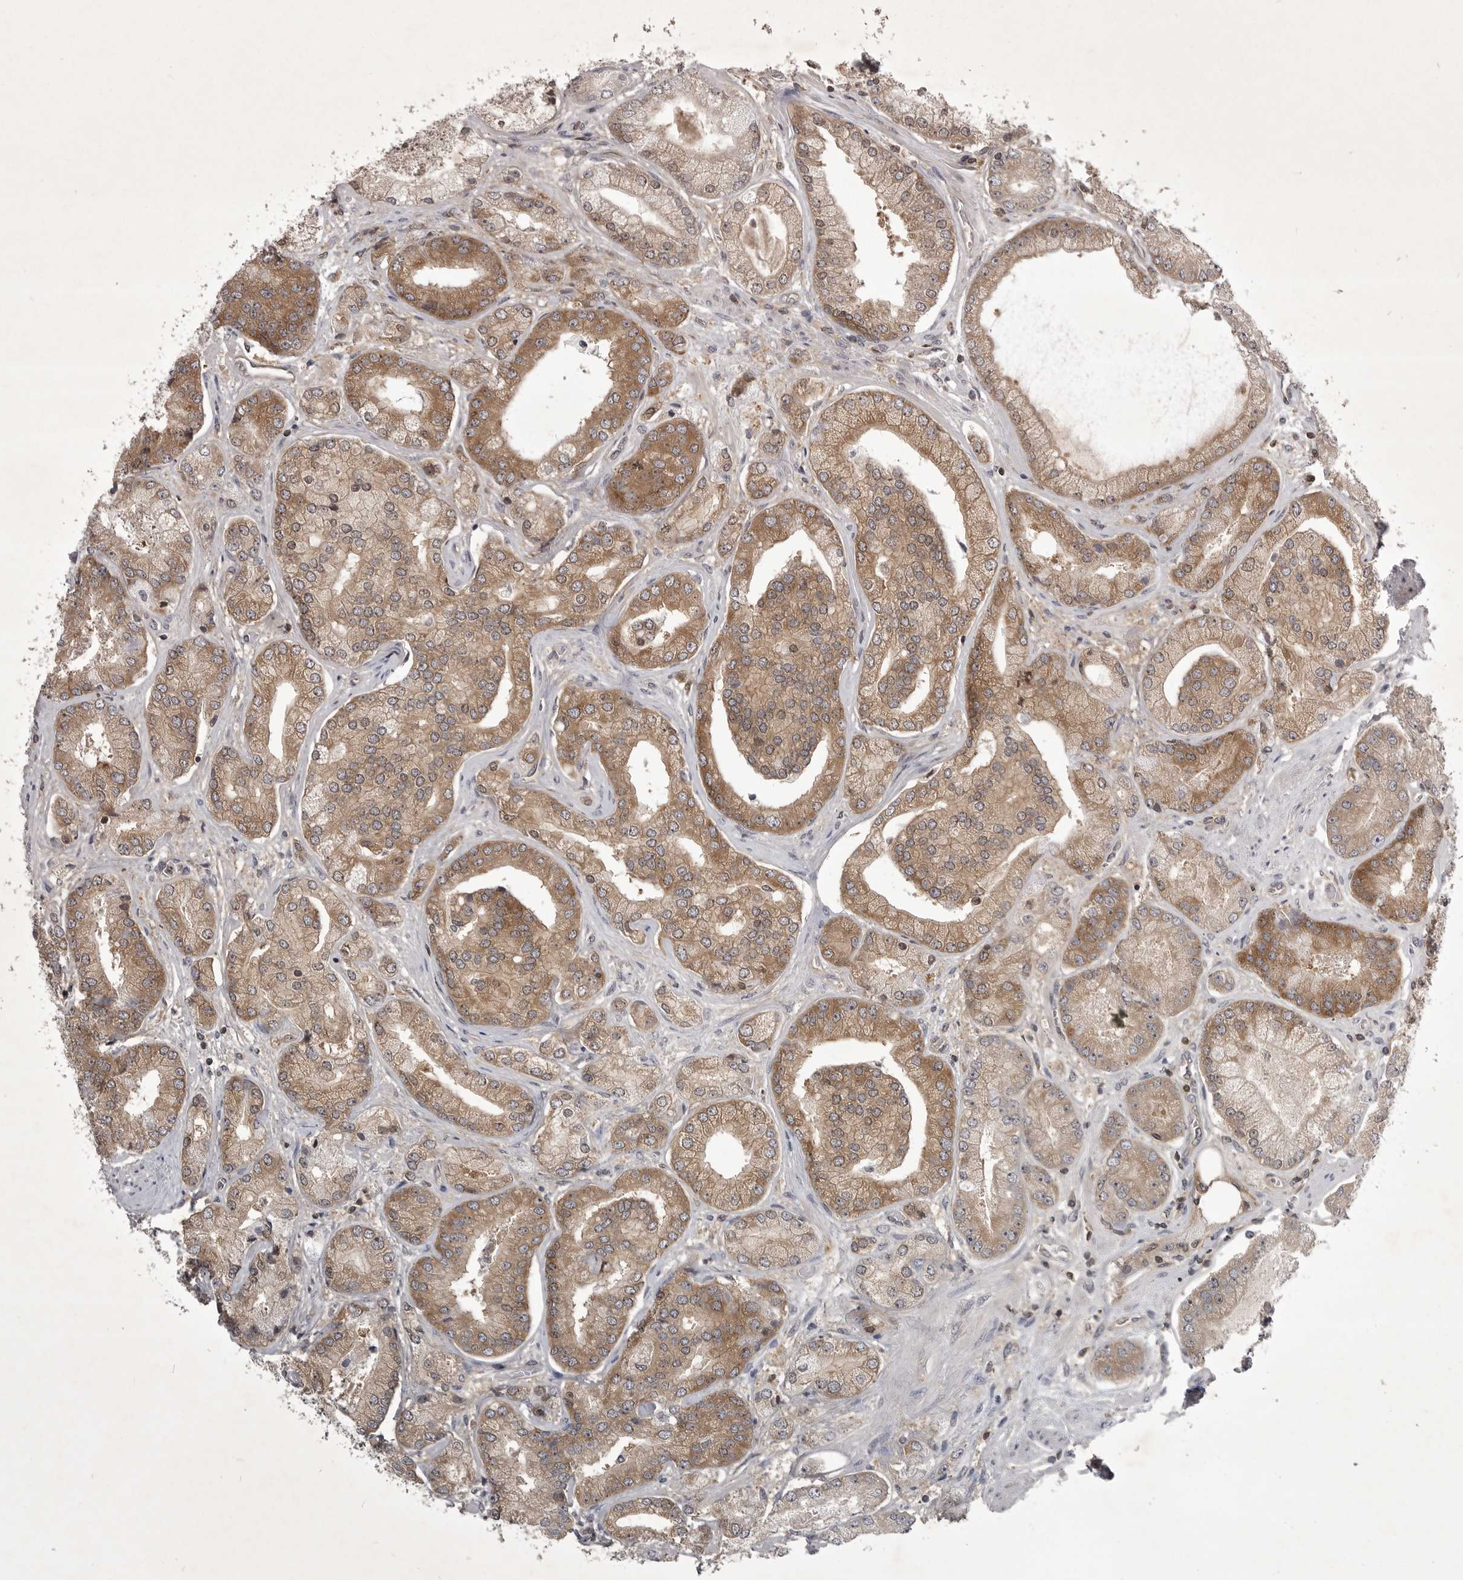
{"staining": {"intensity": "moderate", "quantity": ">75%", "location": "cytoplasmic/membranous"}, "tissue": "prostate cancer", "cell_type": "Tumor cells", "image_type": "cancer", "snomed": [{"axis": "morphology", "description": "Adenocarcinoma, High grade"}, {"axis": "topography", "description": "Prostate"}], "caption": "Immunohistochemical staining of human prostate cancer (adenocarcinoma (high-grade)) reveals medium levels of moderate cytoplasmic/membranous protein expression in about >75% of tumor cells.", "gene": "STK24", "patient": {"sex": "male", "age": 58}}